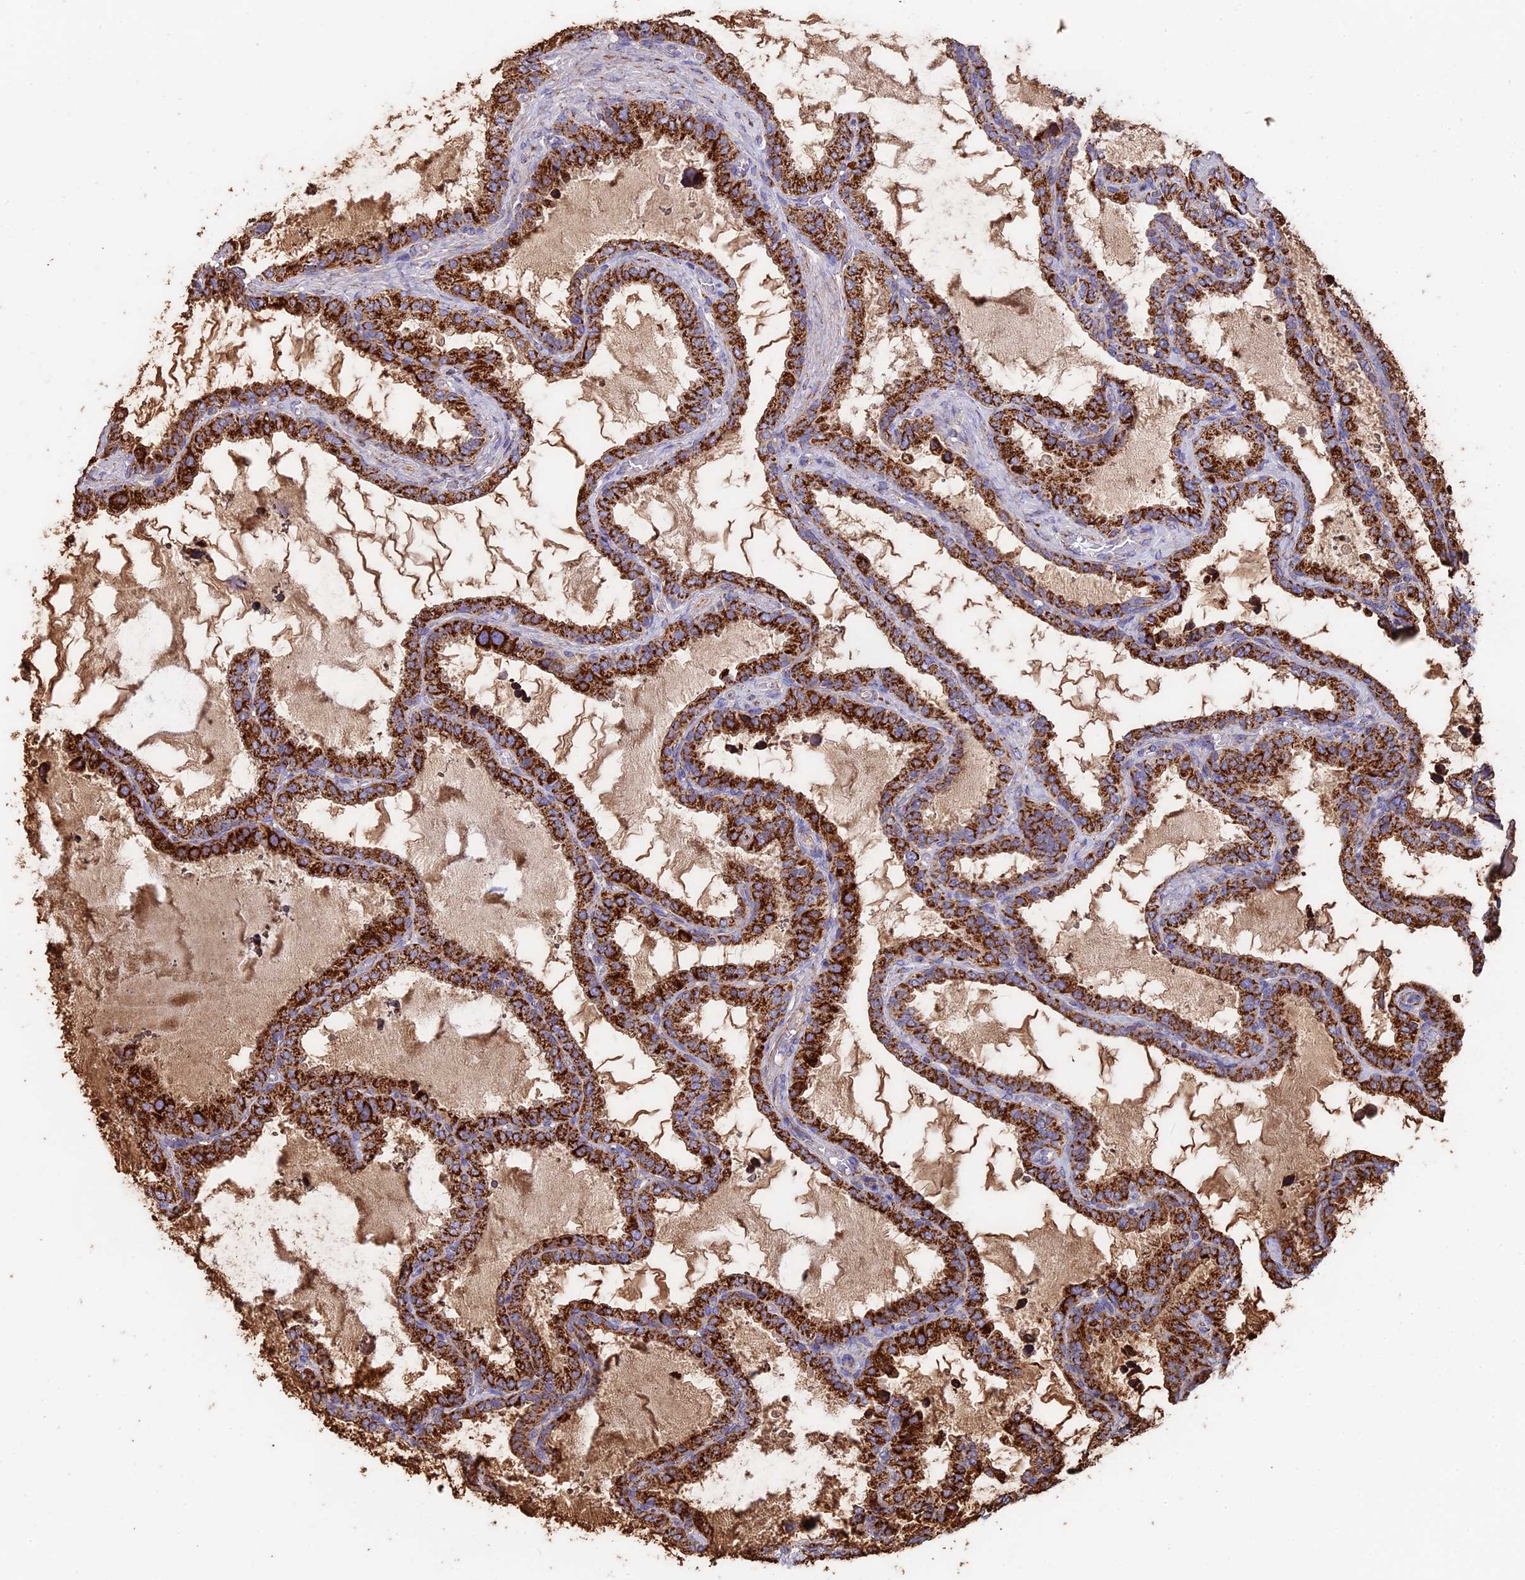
{"staining": {"intensity": "strong", "quantity": ">75%", "location": "cytoplasmic/membranous"}, "tissue": "seminal vesicle", "cell_type": "Glandular cells", "image_type": "normal", "snomed": [{"axis": "morphology", "description": "Normal tissue, NOS"}, {"axis": "topography", "description": "Seminal veicle"}], "caption": "High-power microscopy captured an immunohistochemistry (IHC) micrograph of unremarkable seminal vesicle, revealing strong cytoplasmic/membranous expression in approximately >75% of glandular cells. Nuclei are stained in blue.", "gene": "NDUFA5", "patient": {"sex": "male", "age": 46}}